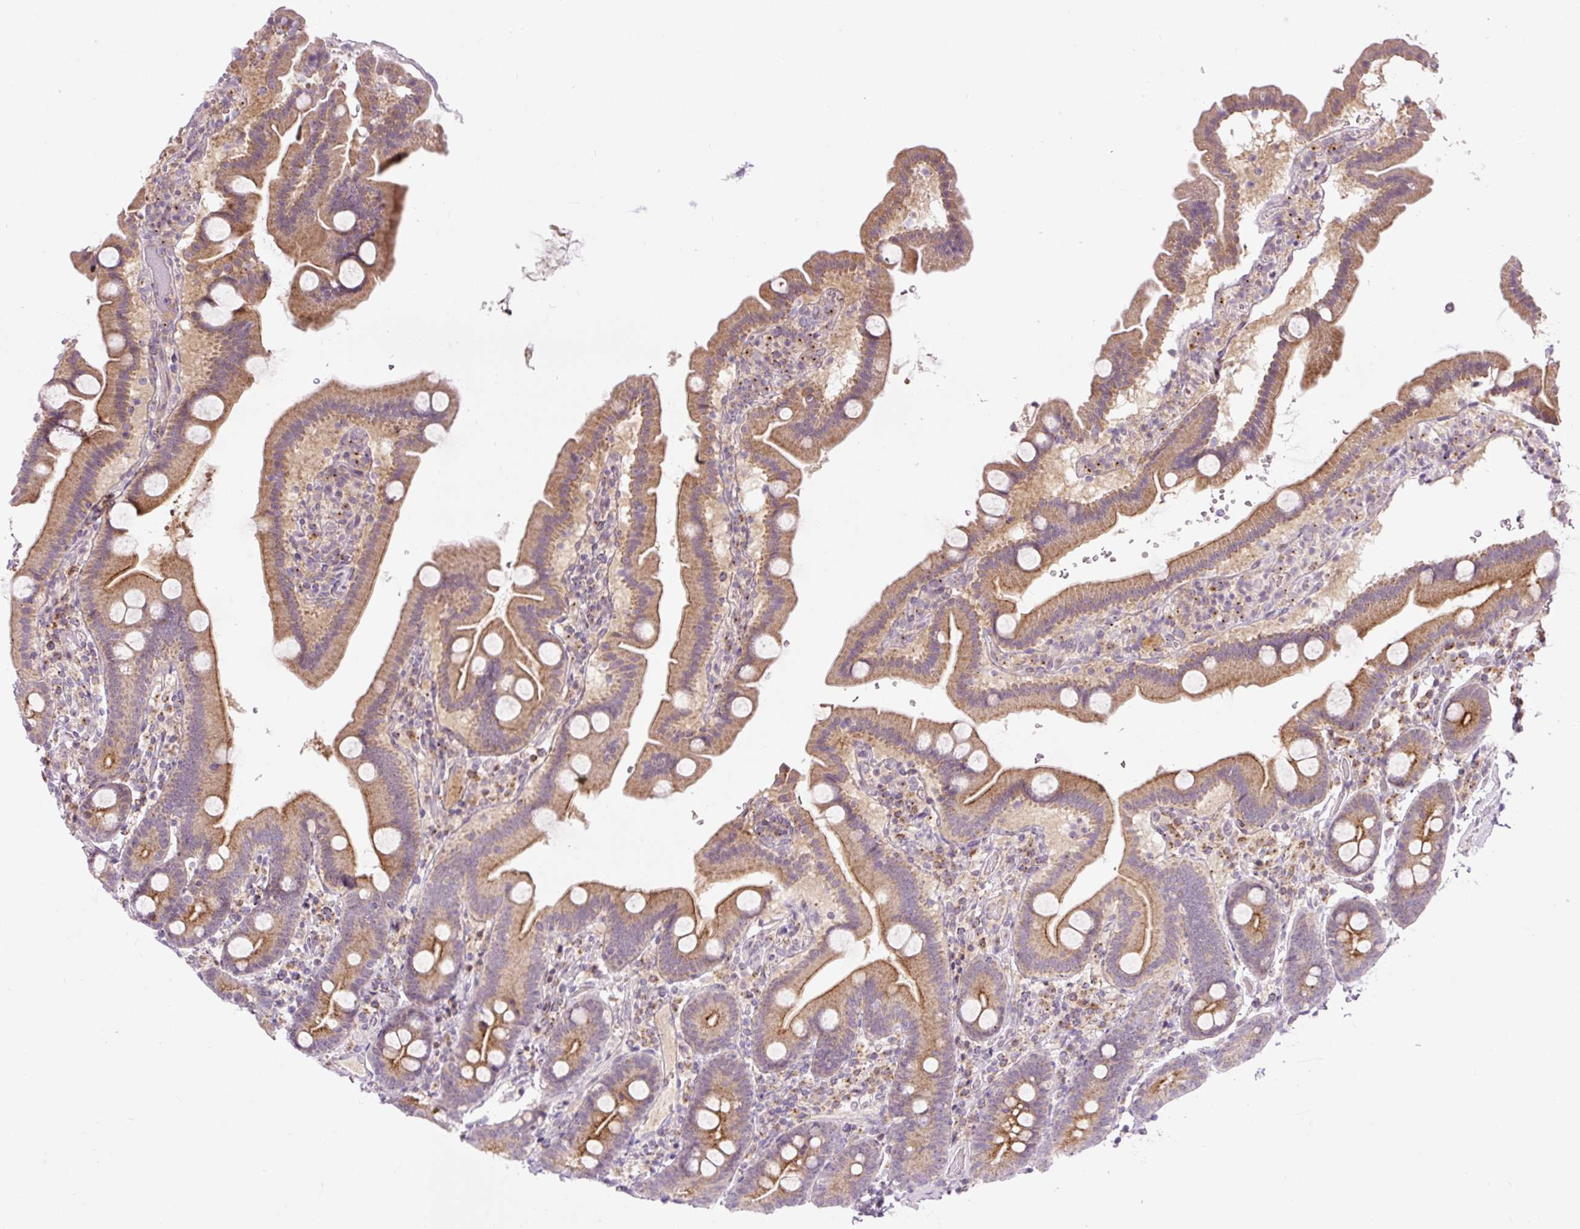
{"staining": {"intensity": "moderate", "quantity": ">75%", "location": "cytoplasmic/membranous"}, "tissue": "duodenum", "cell_type": "Glandular cells", "image_type": "normal", "snomed": [{"axis": "morphology", "description": "Normal tissue, NOS"}, {"axis": "topography", "description": "Duodenum"}], "caption": "DAB immunohistochemical staining of normal duodenum reveals moderate cytoplasmic/membranous protein staining in approximately >75% of glandular cells.", "gene": "PCM1", "patient": {"sex": "male", "age": 55}}